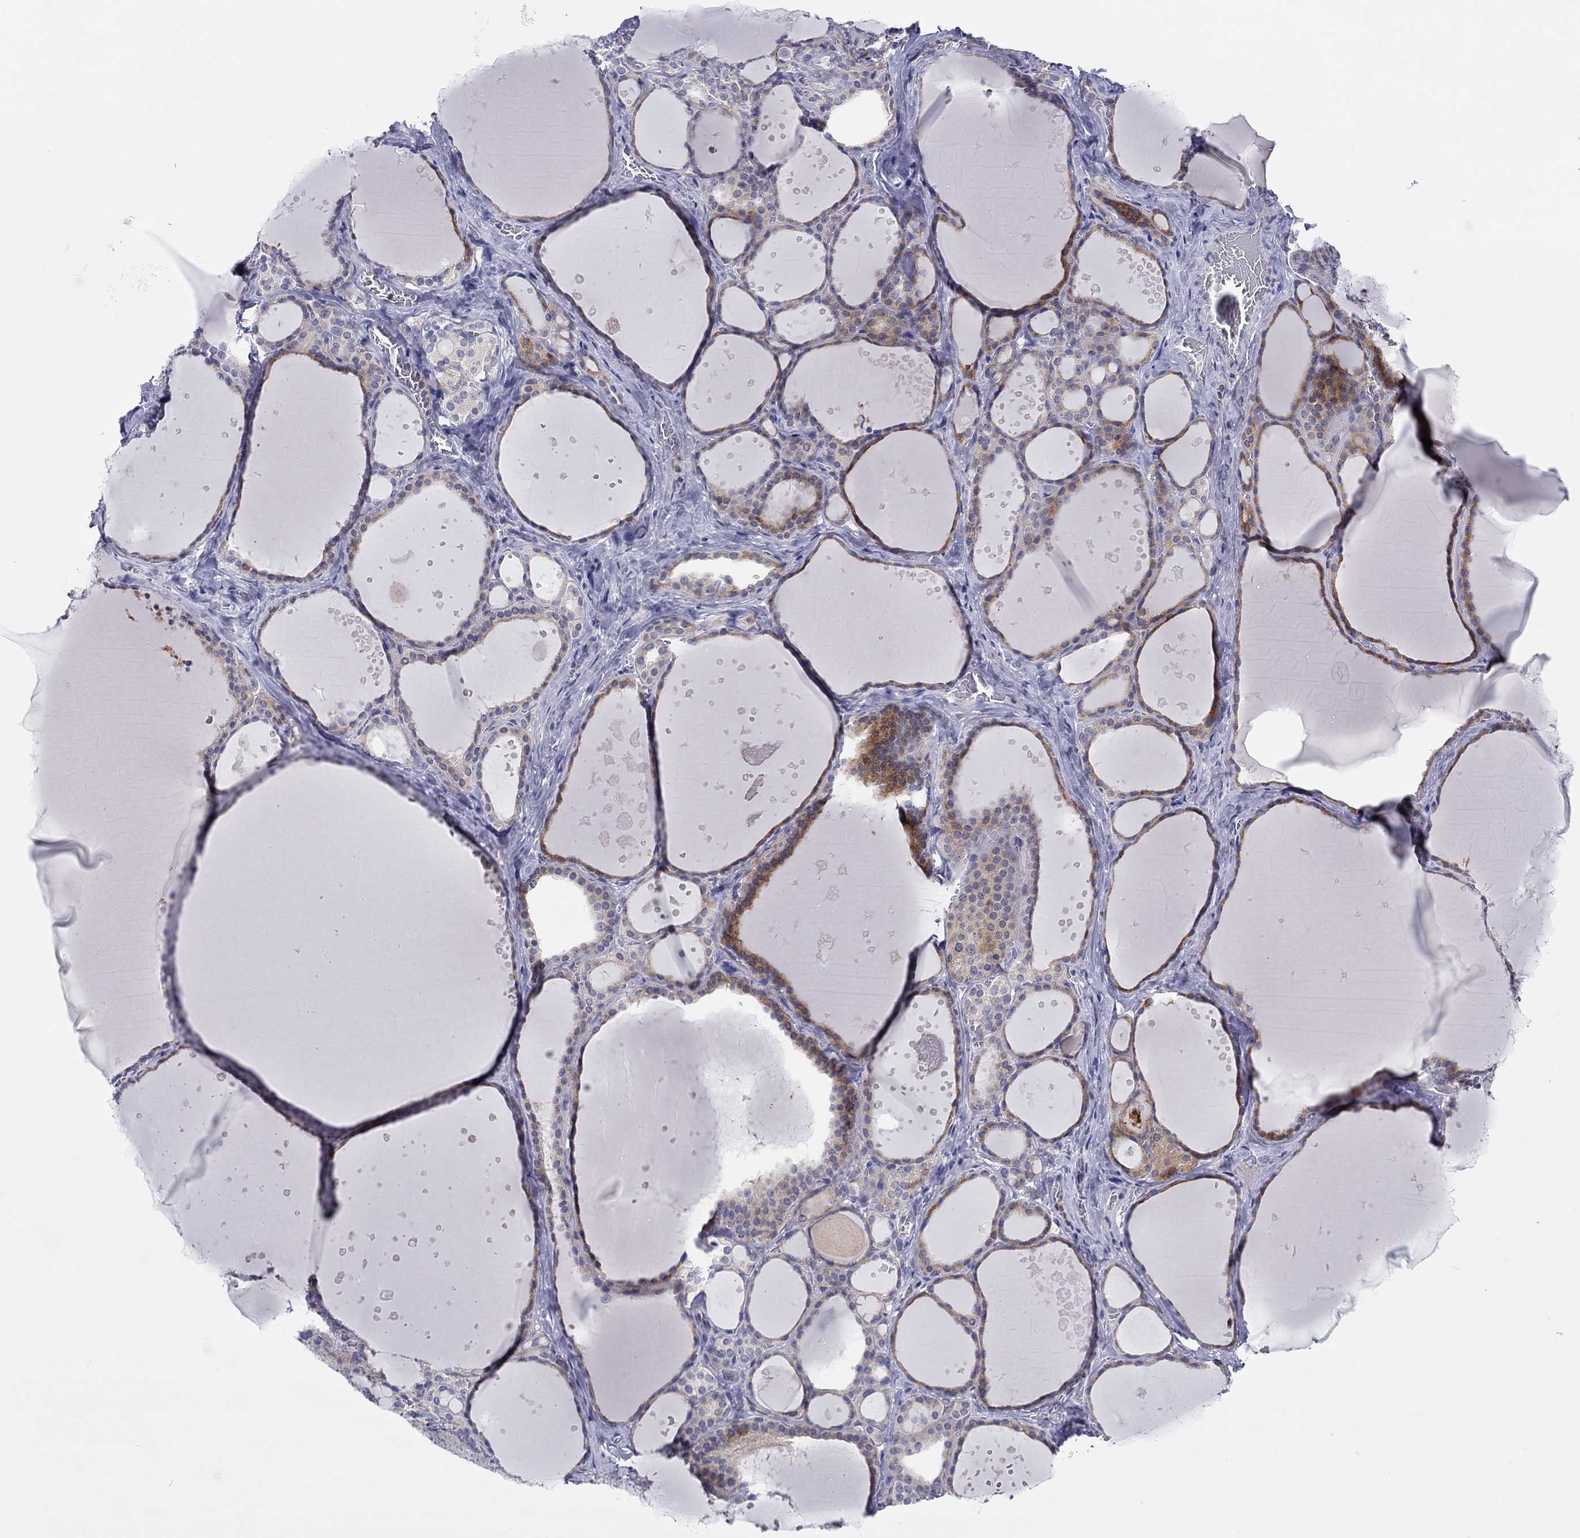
{"staining": {"intensity": "moderate", "quantity": "25%-75%", "location": "cytoplasmic/membranous"}, "tissue": "thyroid gland", "cell_type": "Glandular cells", "image_type": "normal", "snomed": [{"axis": "morphology", "description": "Normal tissue, NOS"}, {"axis": "topography", "description": "Thyroid gland"}], "caption": "Immunohistochemical staining of unremarkable human thyroid gland exhibits 25%-75% levels of moderate cytoplasmic/membranous protein expression in approximately 25%-75% of glandular cells.", "gene": "ABCG4", "patient": {"sex": "male", "age": 63}}